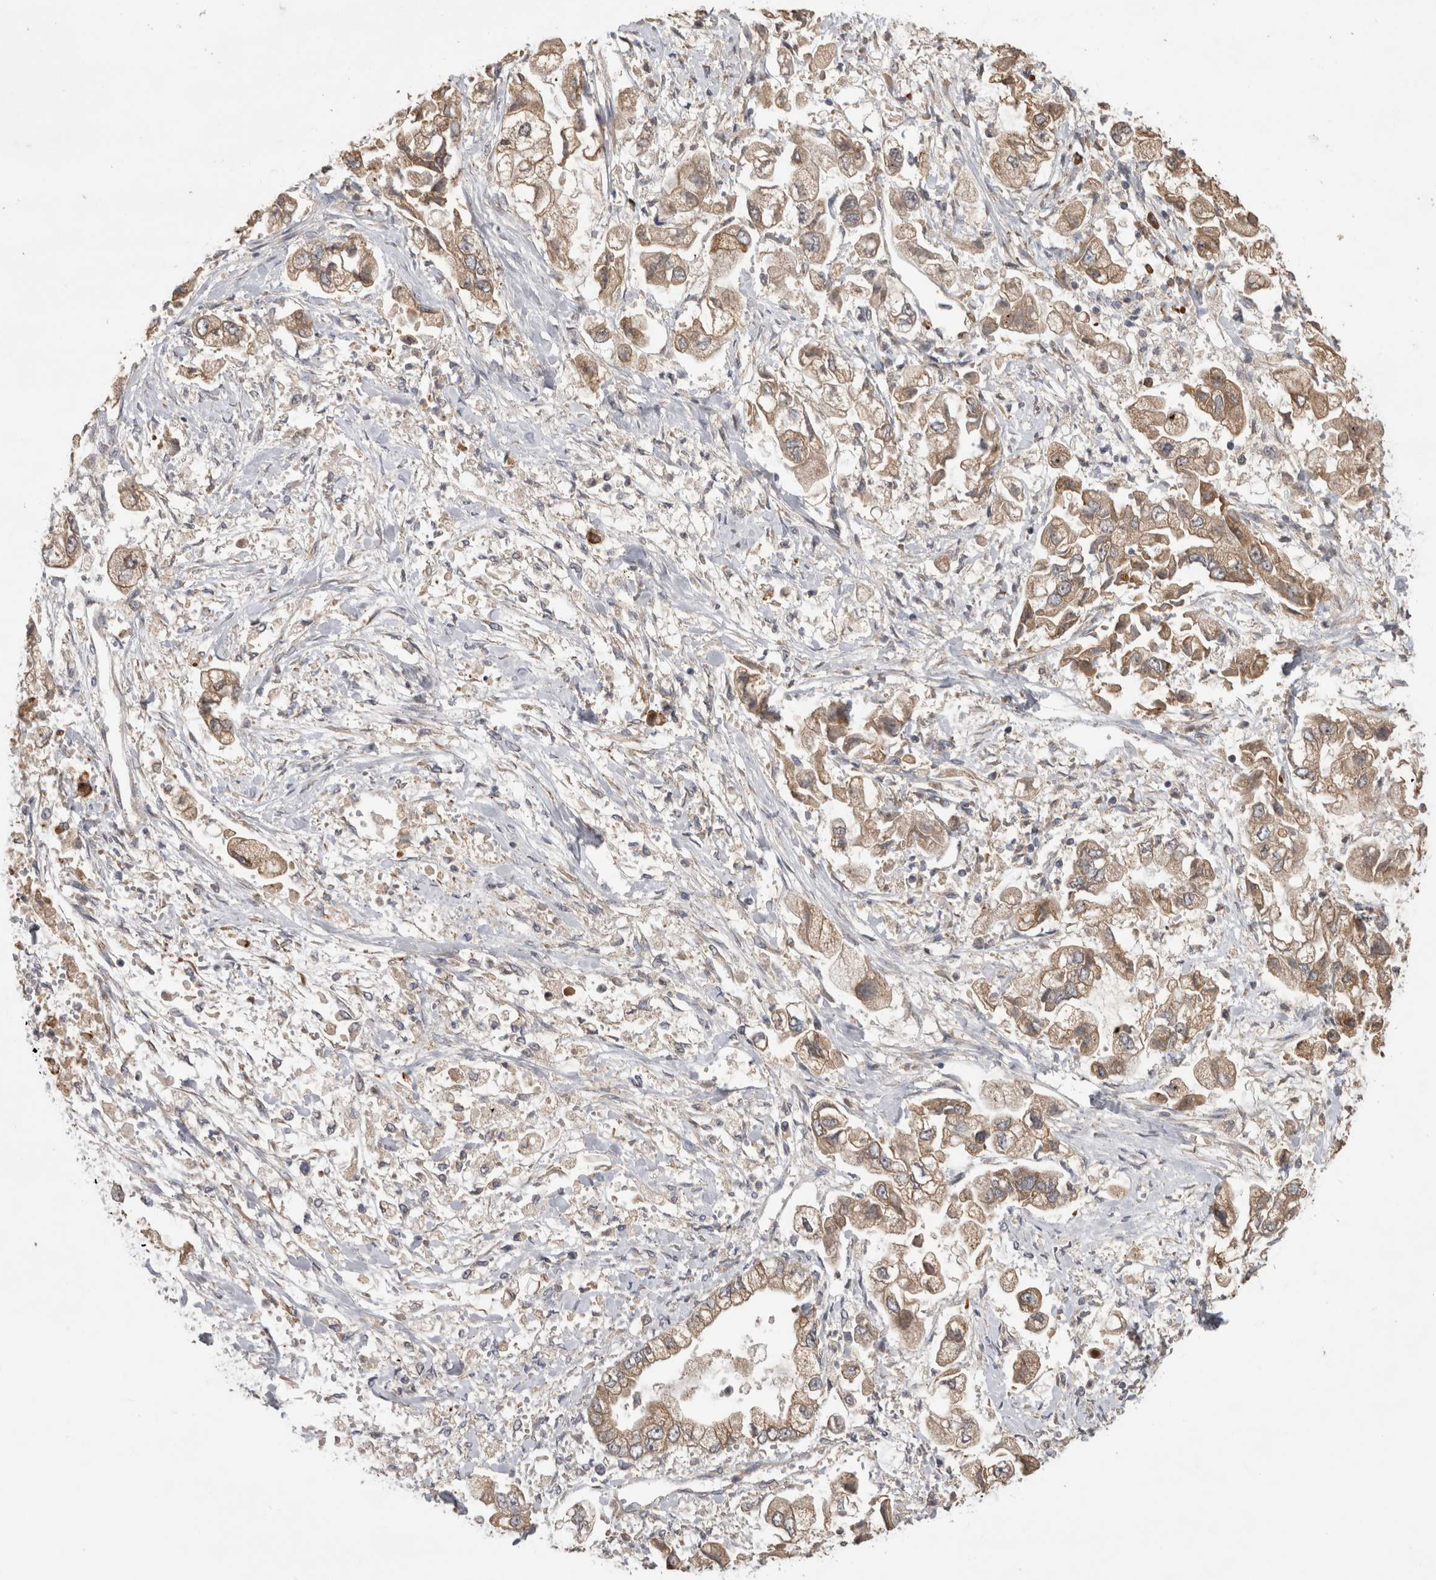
{"staining": {"intensity": "weak", "quantity": ">75%", "location": "cytoplasmic/membranous"}, "tissue": "stomach cancer", "cell_type": "Tumor cells", "image_type": "cancer", "snomed": [{"axis": "morphology", "description": "Normal tissue, NOS"}, {"axis": "morphology", "description": "Adenocarcinoma, NOS"}, {"axis": "topography", "description": "Stomach"}], "caption": "Stomach cancer (adenocarcinoma) was stained to show a protein in brown. There is low levels of weak cytoplasmic/membranous positivity in approximately >75% of tumor cells.", "gene": "TBCE", "patient": {"sex": "male", "age": 62}}